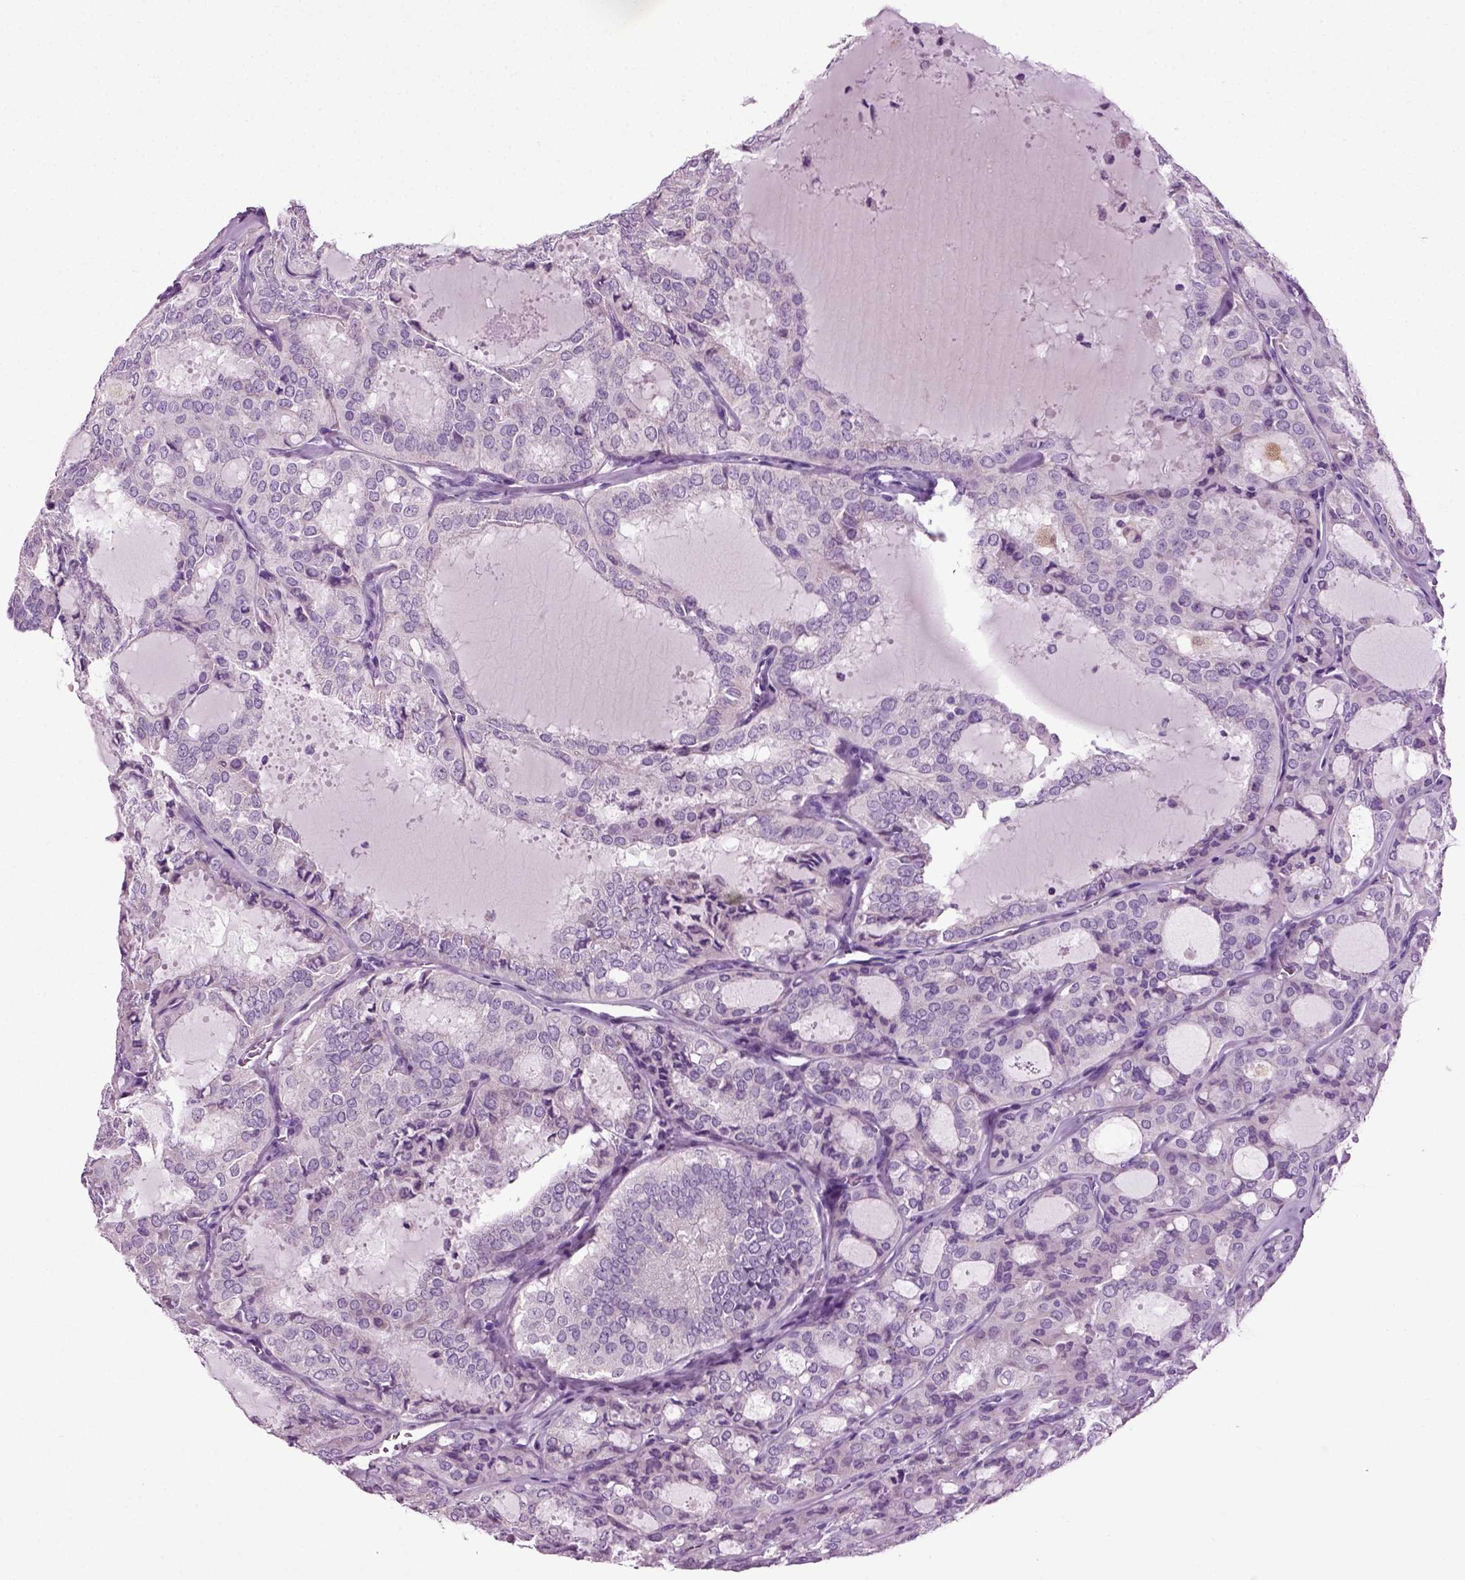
{"staining": {"intensity": "negative", "quantity": "none", "location": "none"}, "tissue": "thyroid cancer", "cell_type": "Tumor cells", "image_type": "cancer", "snomed": [{"axis": "morphology", "description": "Follicular adenoma carcinoma, NOS"}, {"axis": "topography", "description": "Thyroid gland"}], "caption": "An immunohistochemistry micrograph of thyroid cancer is shown. There is no staining in tumor cells of thyroid cancer.", "gene": "DNAH10", "patient": {"sex": "male", "age": 75}}